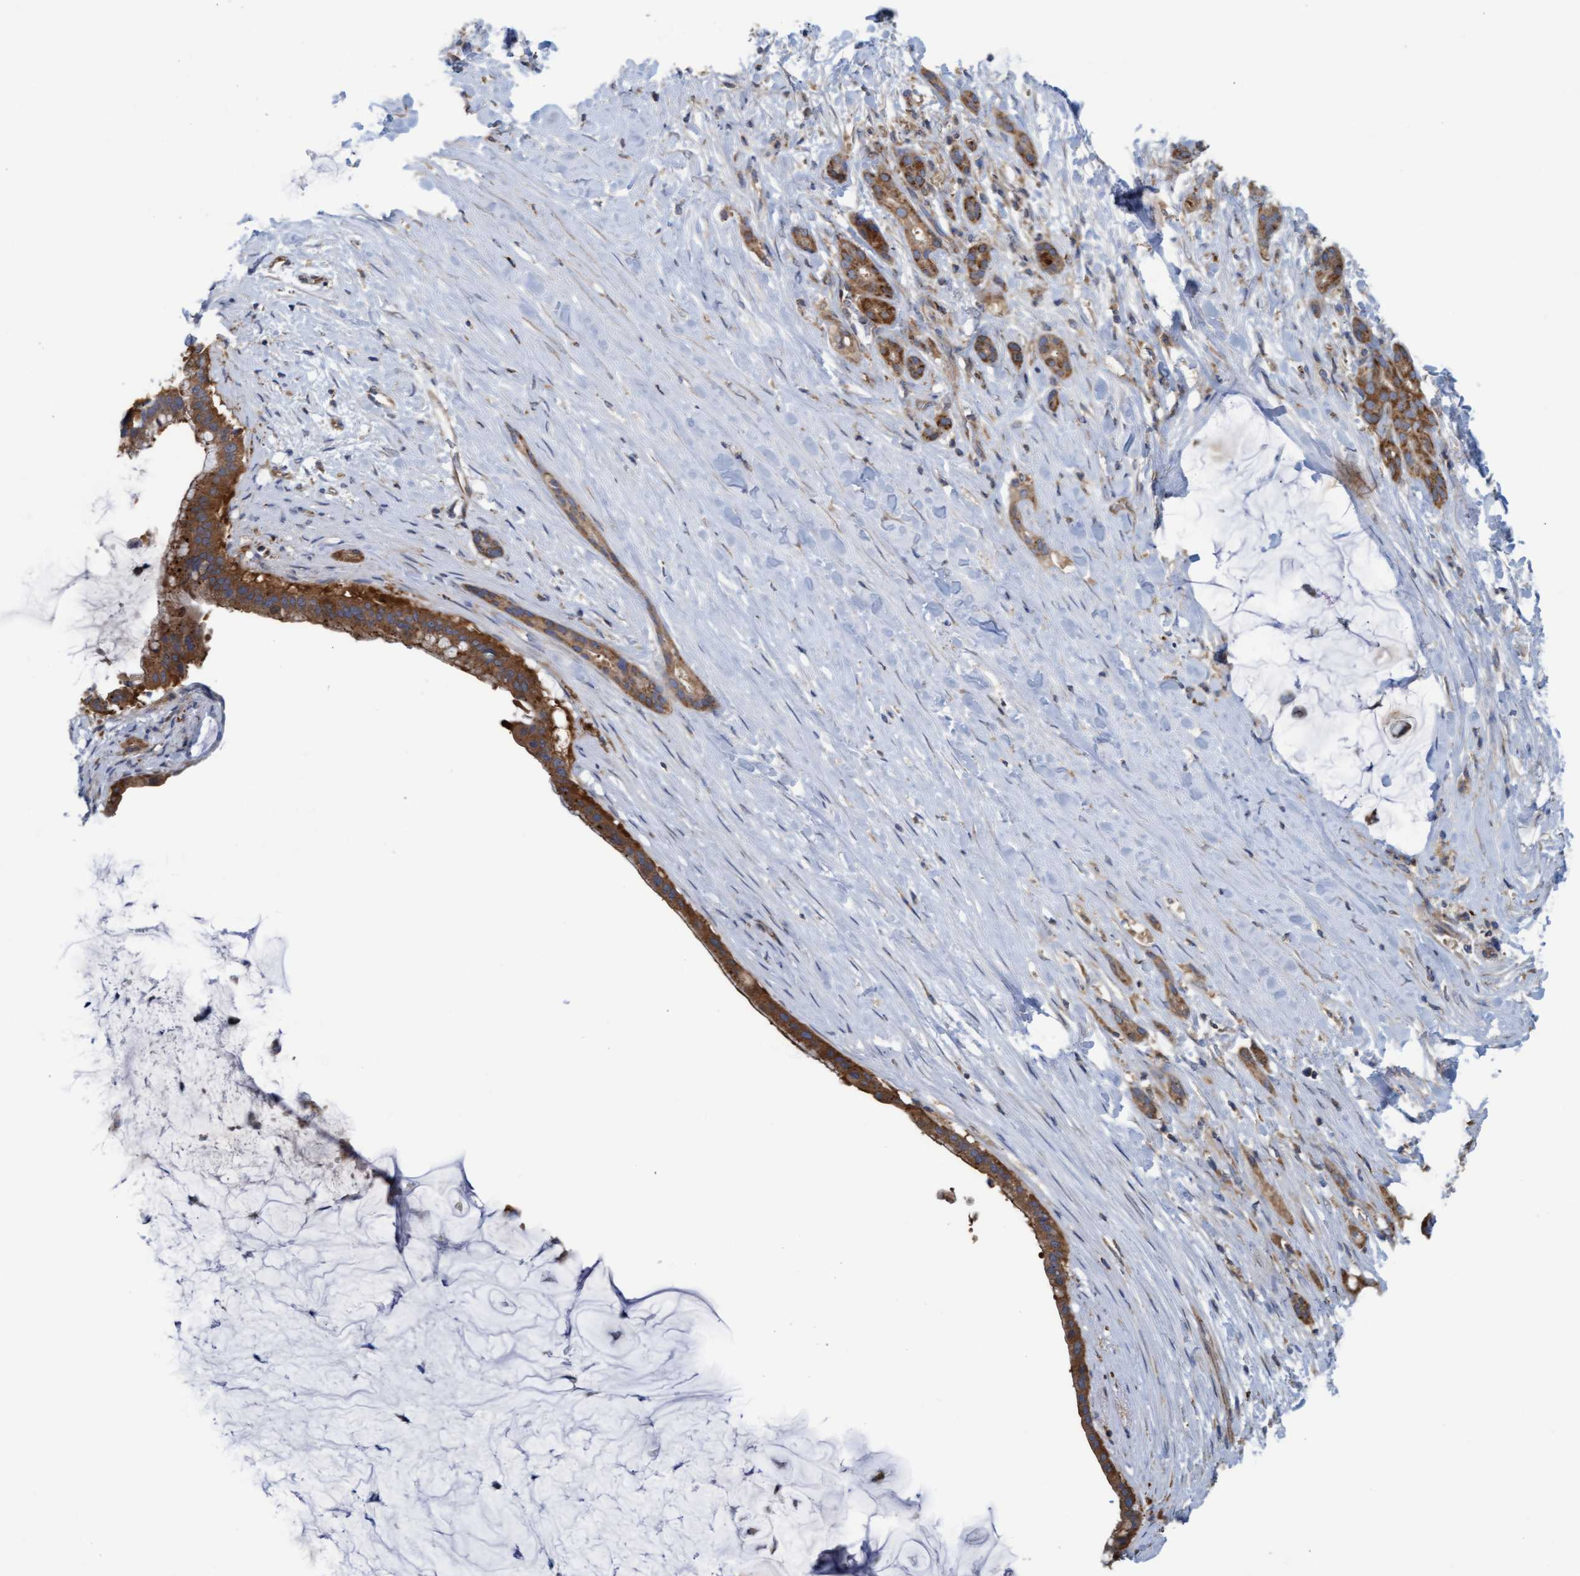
{"staining": {"intensity": "moderate", "quantity": ">75%", "location": "cytoplasmic/membranous"}, "tissue": "pancreatic cancer", "cell_type": "Tumor cells", "image_type": "cancer", "snomed": [{"axis": "morphology", "description": "Adenocarcinoma, NOS"}, {"axis": "topography", "description": "Pancreas"}], "caption": "About >75% of tumor cells in human adenocarcinoma (pancreatic) show moderate cytoplasmic/membranous protein staining as visualized by brown immunohistochemical staining.", "gene": "LRSAM1", "patient": {"sex": "male", "age": 41}}